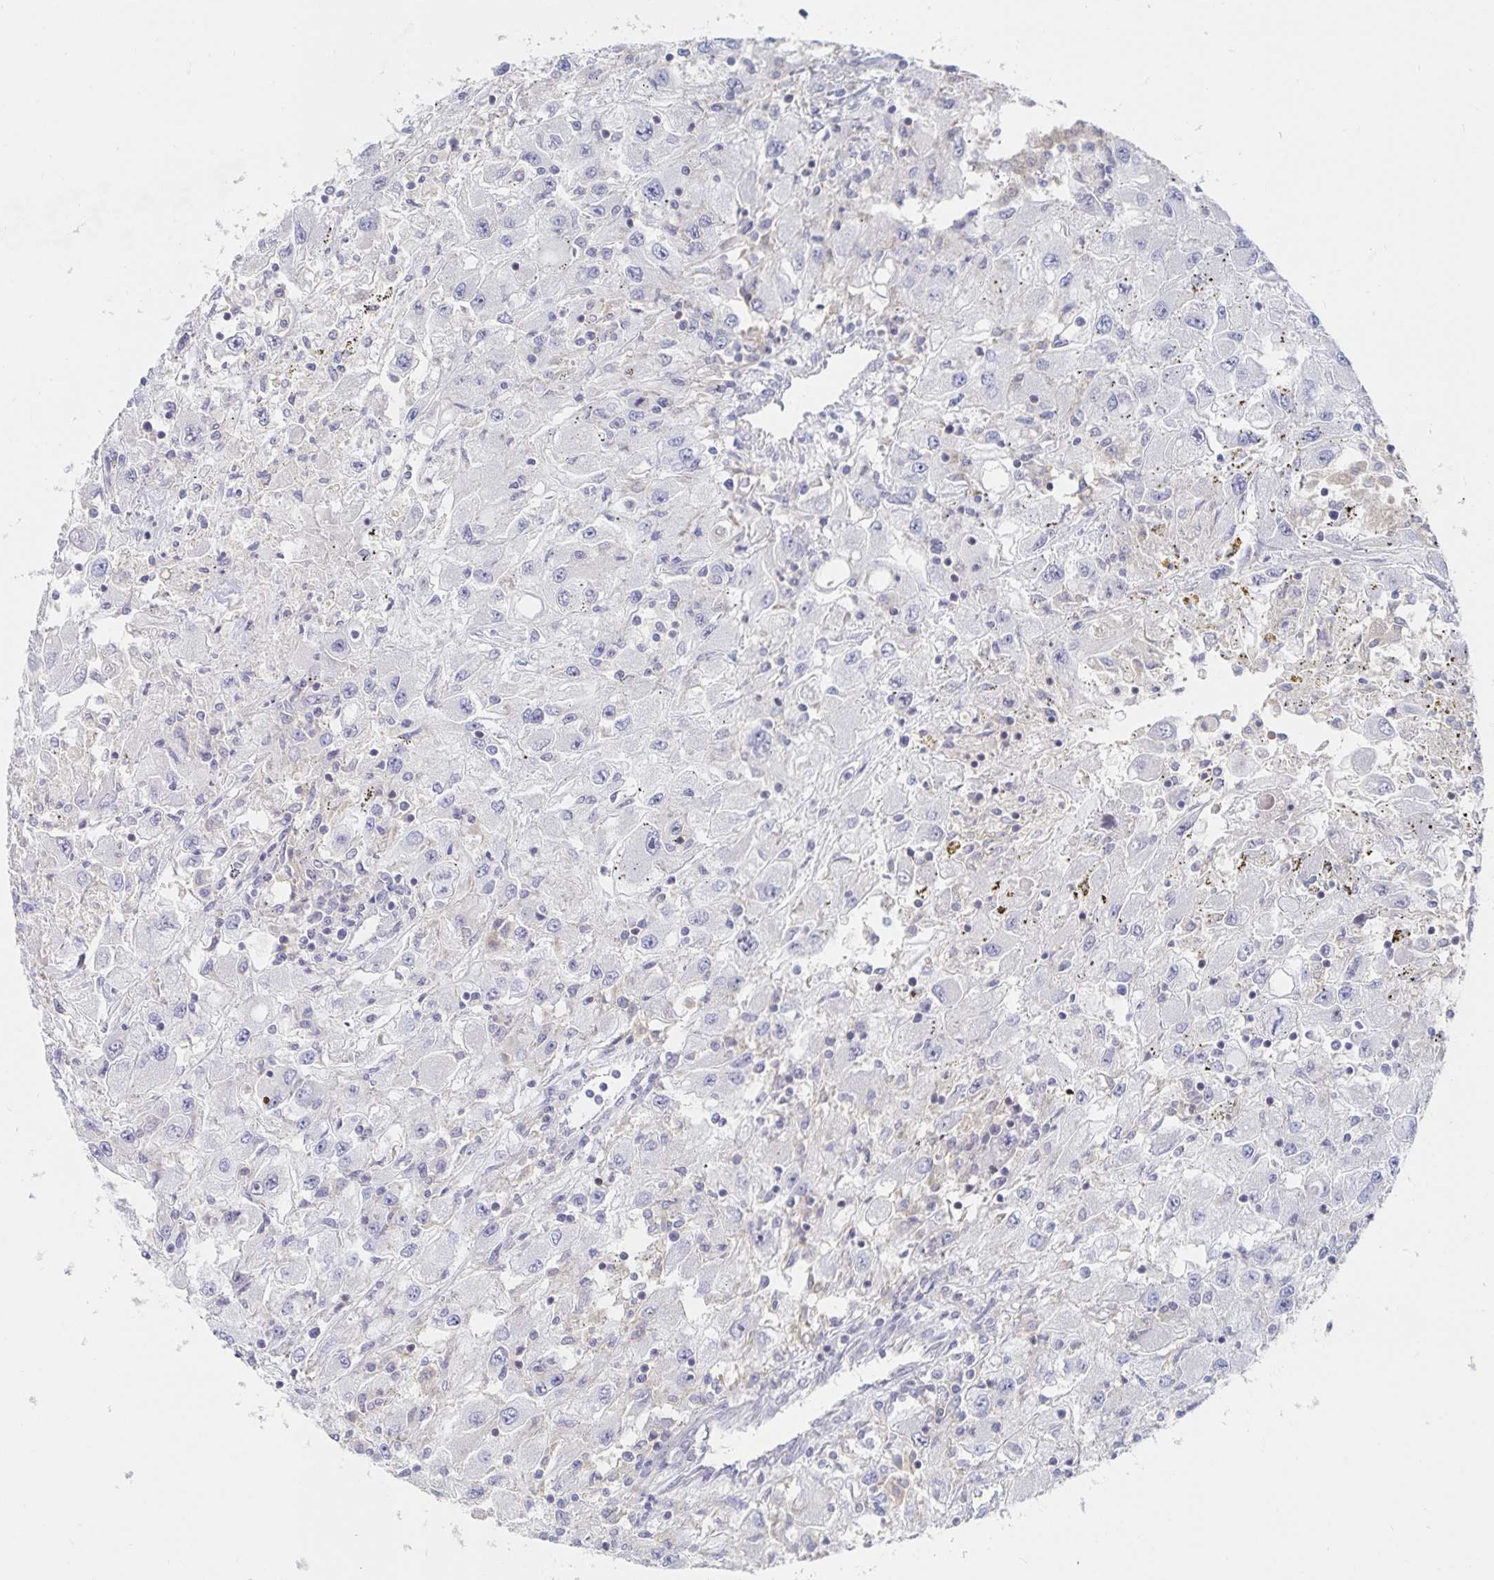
{"staining": {"intensity": "negative", "quantity": "none", "location": "none"}, "tissue": "renal cancer", "cell_type": "Tumor cells", "image_type": "cancer", "snomed": [{"axis": "morphology", "description": "Adenocarcinoma, NOS"}, {"axis": "topography", "description": "Kidney"}], "caption": "The IHC micrograph has no significant expression in tumor cells of renal adenocarcinoma tissue.", "gene": "PIK3CD", "patient": {"sex": "female", "age": 67}}